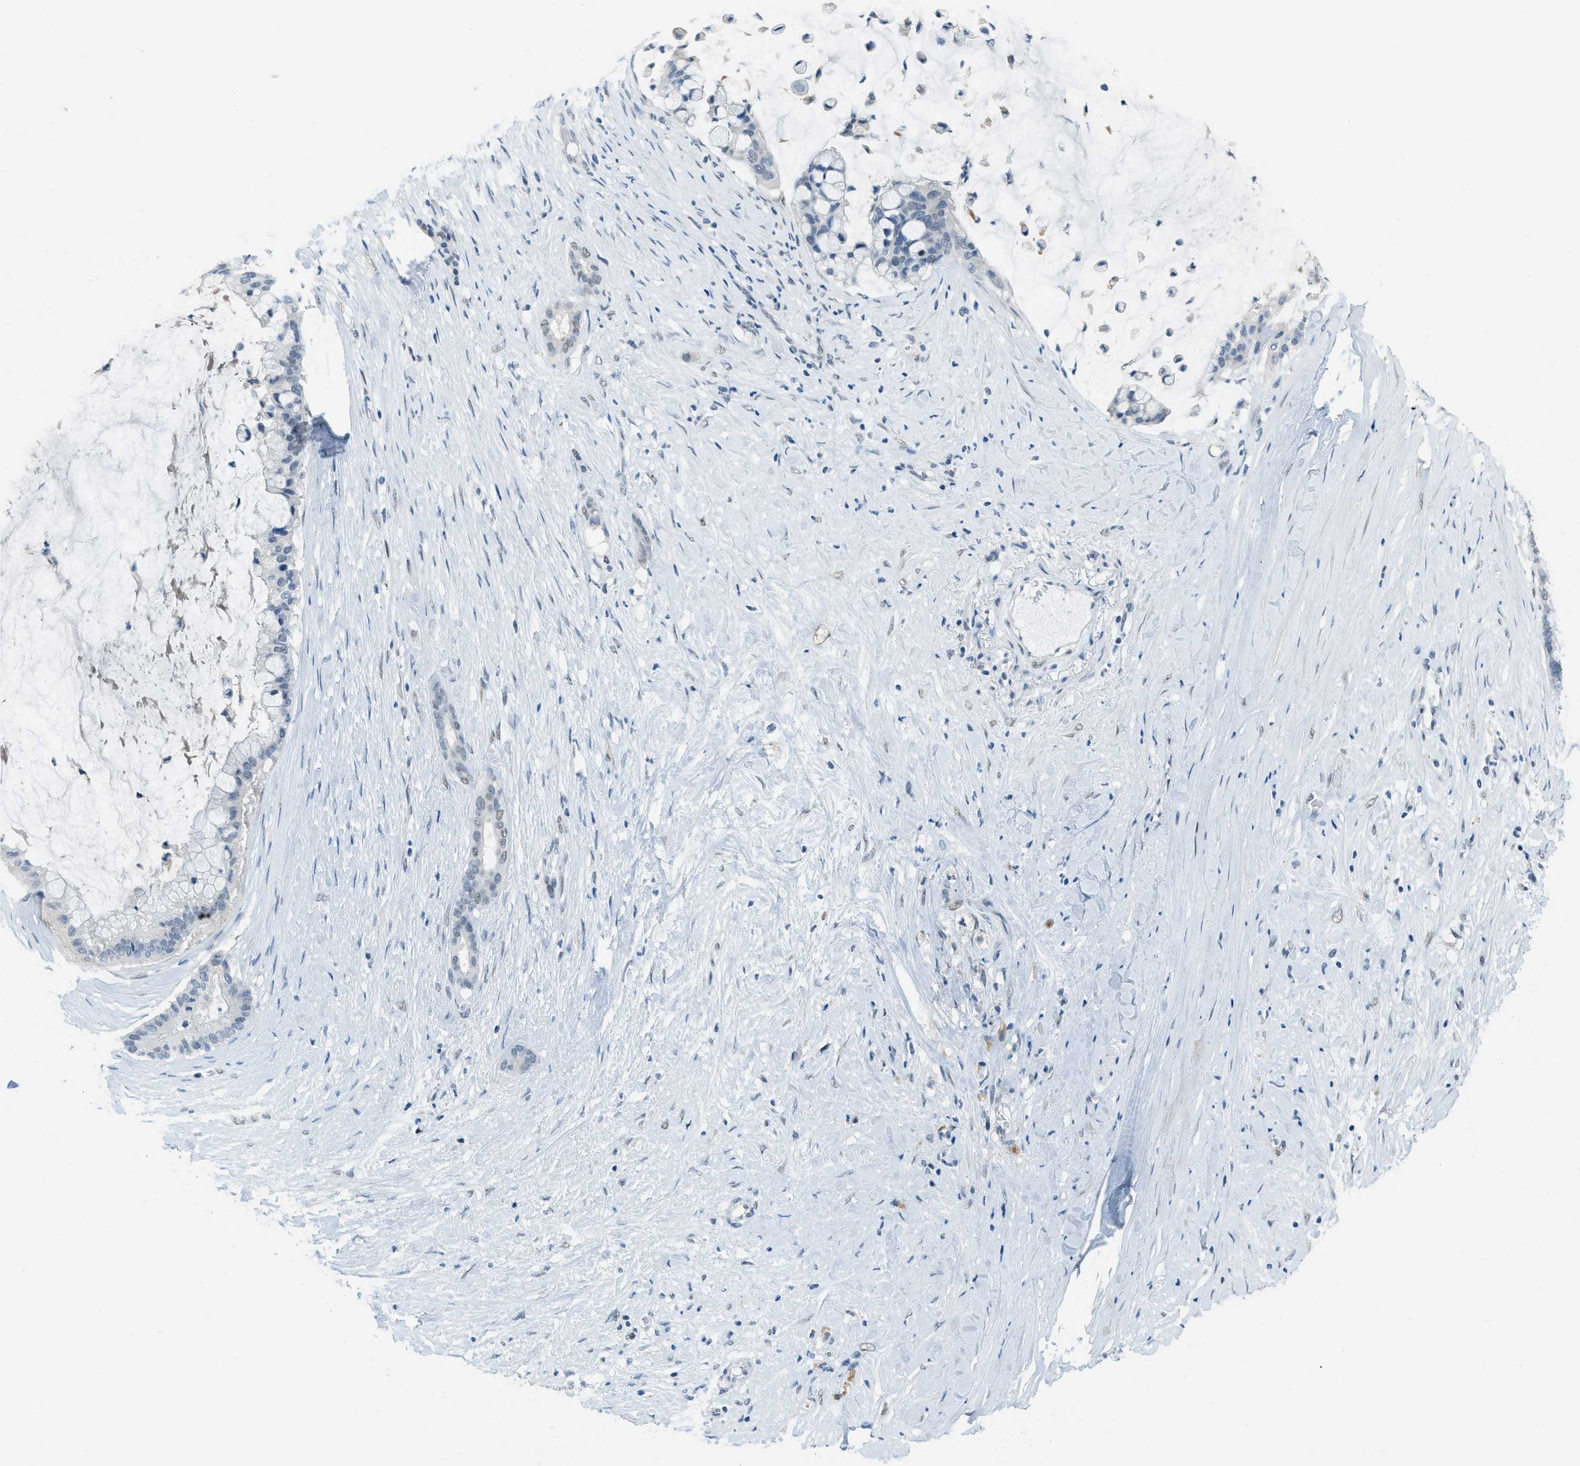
{"staining": {"intensity": "weak", "quantity": "<25%", "location": "nuclear"}, "tissue": "pancreatic cancer", "cell_type": "Tumor cells", "image_type": "cancer", "snomed": [{"axis": "morphology", "description": "Adenocarcinoma, NOS"}, {"axis": "topography", "description": "Pancreas"}], "caption": "A histopathology image of pancreatic cancer (adenocarcinoma) stained for a protein reveals no brown staining in tumor cells.", "gene": "TTC13", "patient": {"sex": "male", "age": 41}}